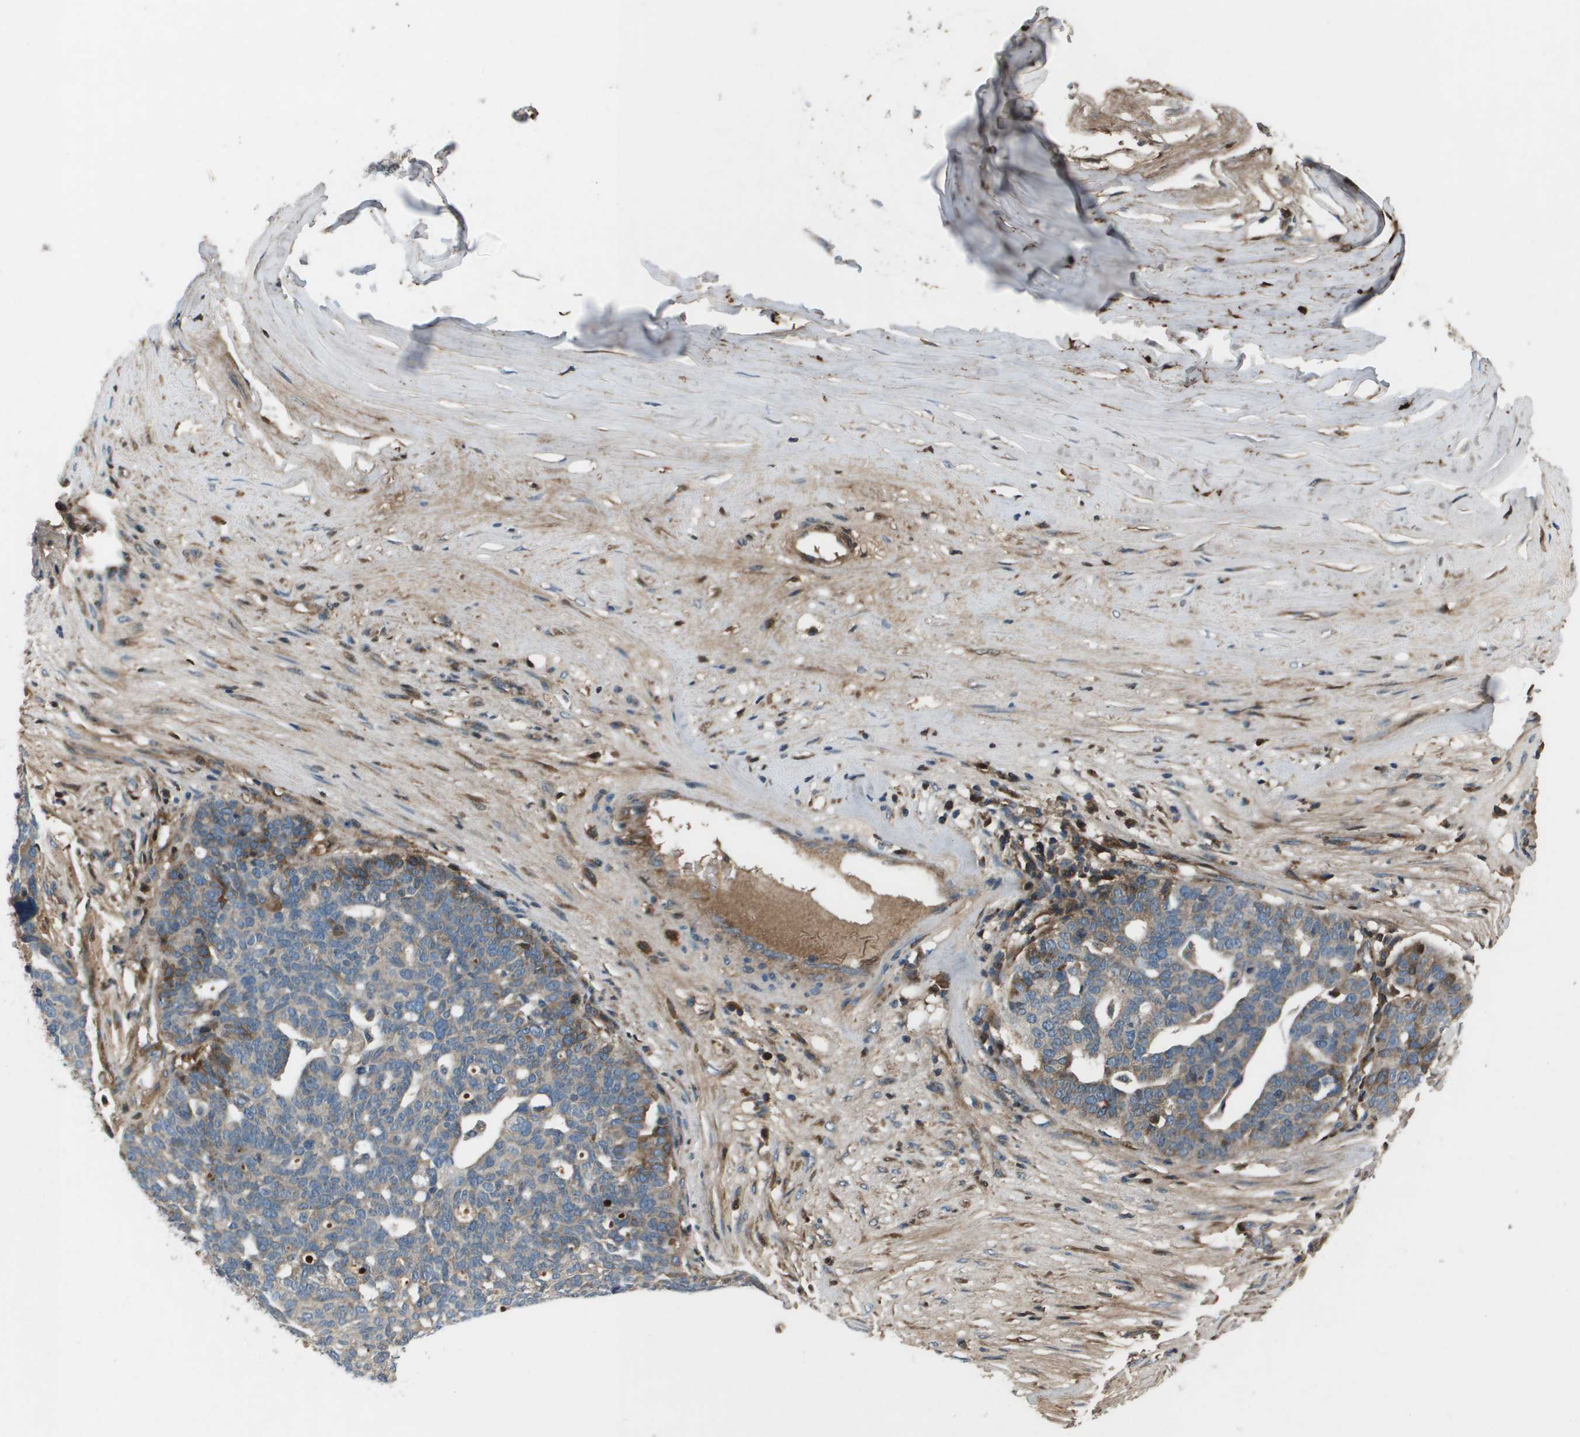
{"staining": {"intensity": "weak", "quantity": "<25%", "location": "cytoplasmic/membranous"}, "tissue": "ovarian cancer", "cell_type": "Tumor cells", "image_type": "cancer", "snomed": [{"axis": "morphology", "description": "Cystadenocarcinoma, serous, NOS"}, {"axis": "topography", "description": "Ovary"}], "caption": "Ovarian cancer was stained to show a protein in brown. There is no significant expression in tumor cells.", "gene": "PCOLCE", "patient": {"sex": "female", "age": 59}}